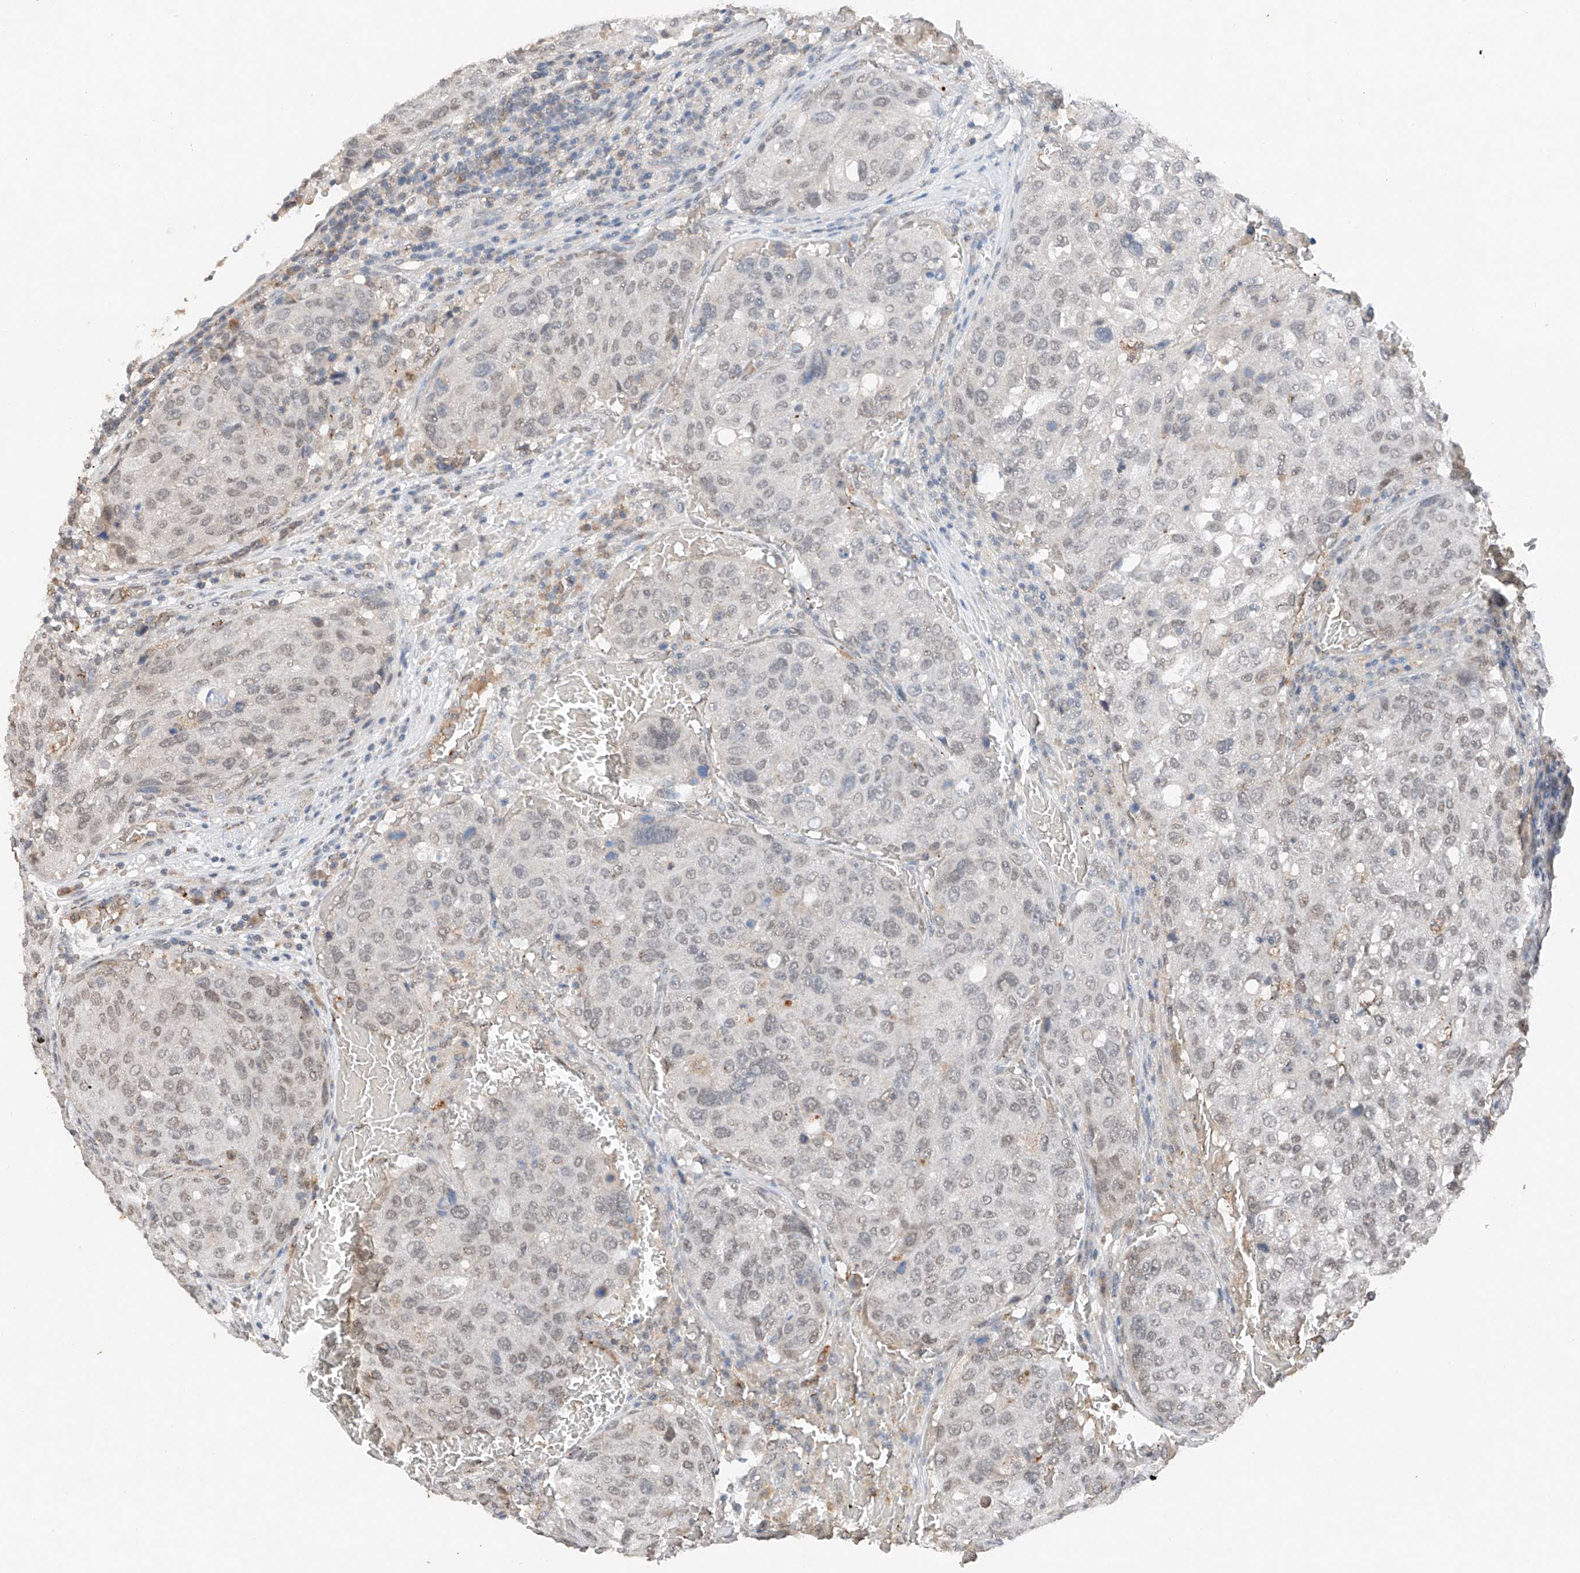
{"staining": {"intensity": "weak", "quantity": "<25%", "location": "nuclear"}, "tissue": "urothelial cancer", "cell_type": "Tumor cells", "image_type": "cancer", "snomed": [{"axis": "morphology", "description": "Urothelial carcinoma, High grade"}, {"axis": "topography", "description": "Lymph node"}, {"axis": "topography", "description": "Urinary bladder"}], "caption": "Immunohistochemistry image of neoplastic tissue: human urothelial carcinoma (high-grade) stained with DAB (3,3'-diaminobenzidine) exhibits no significant protein positivity in tumor cells.", "gene": "TBX4", "patient": {"sex": "male", "age": 51}}